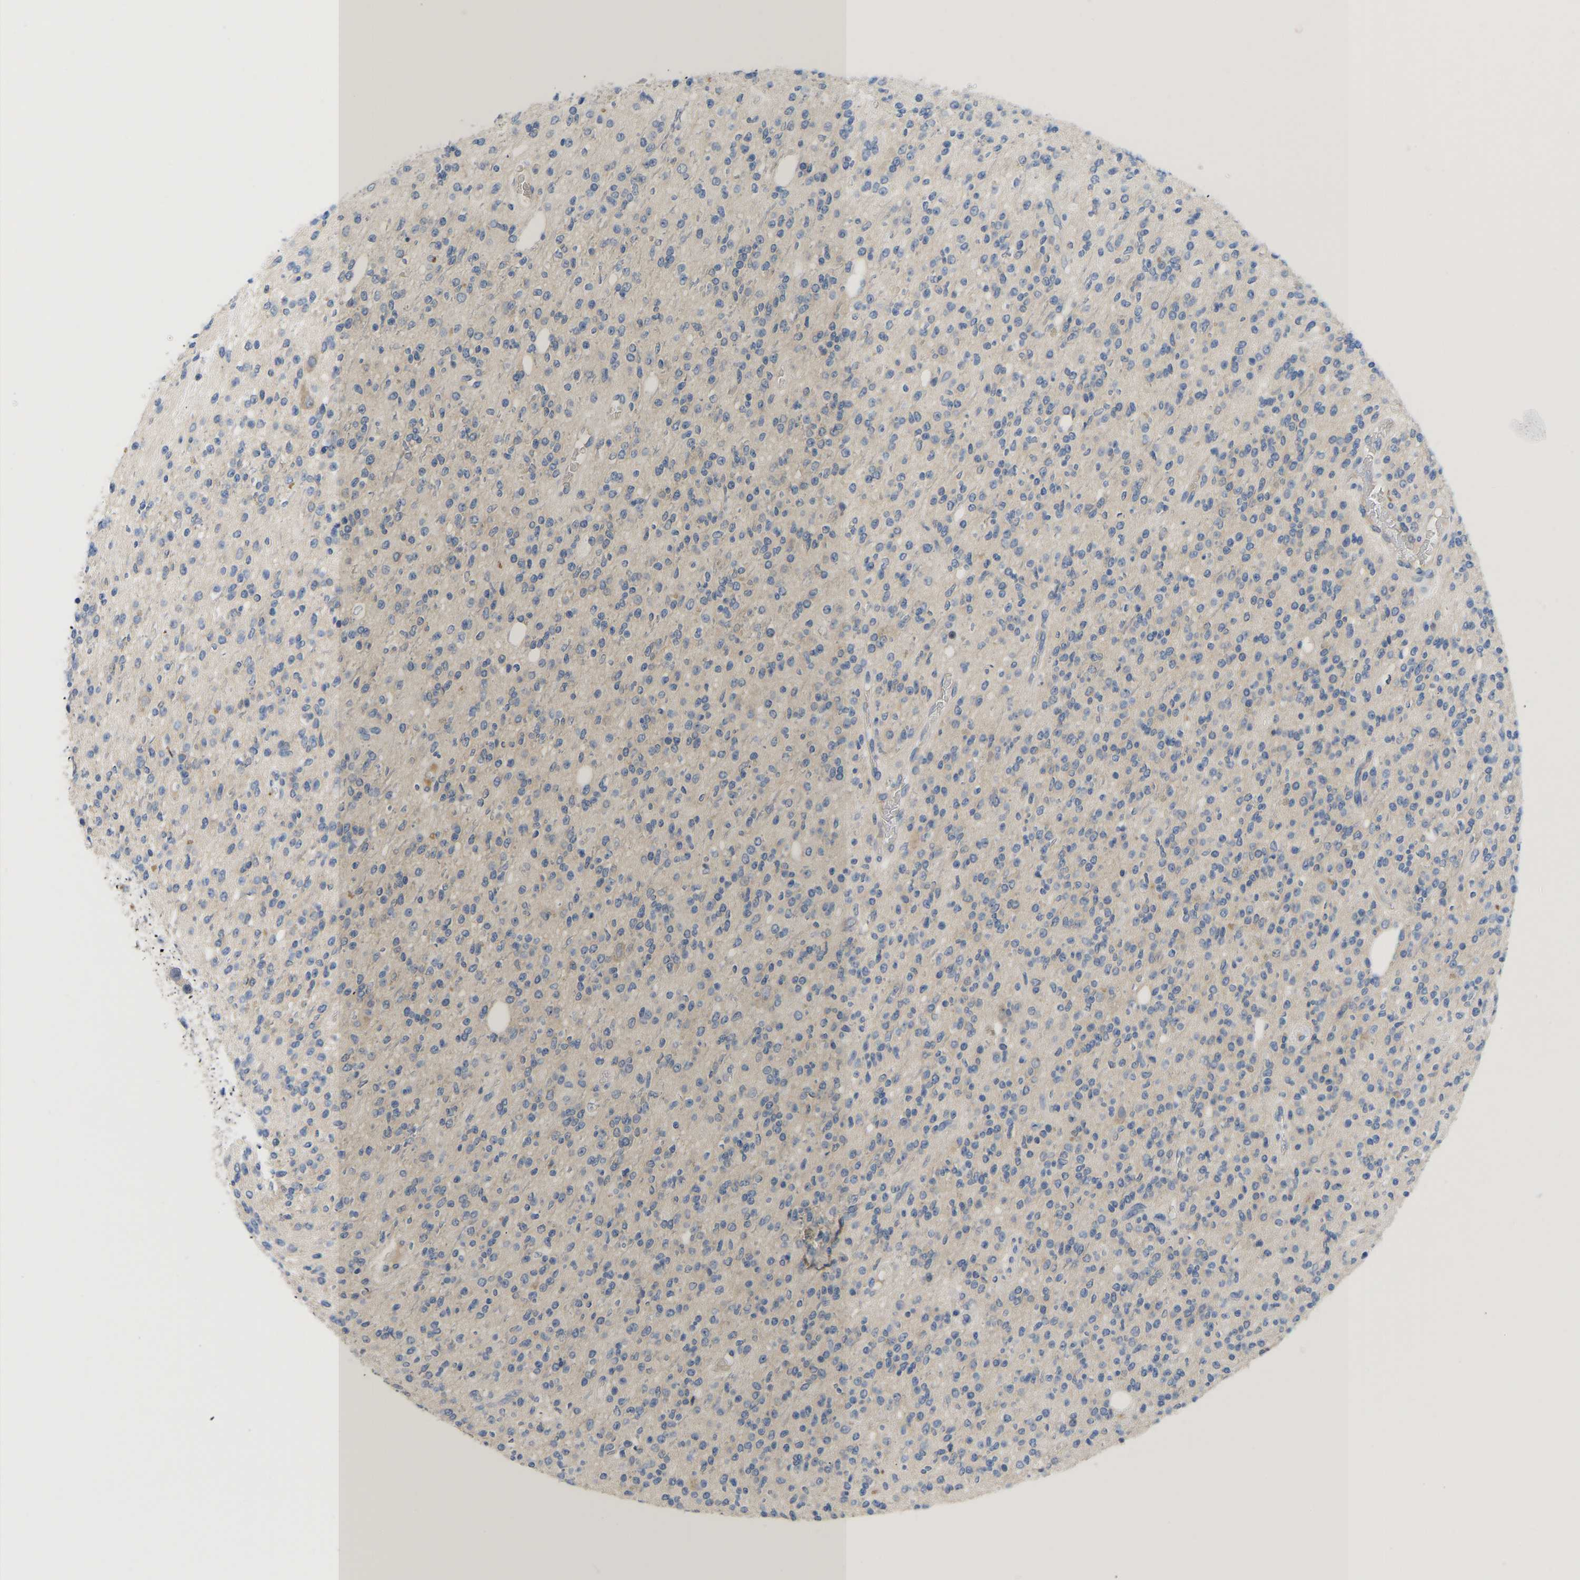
{"staining": {"intensity": "negative", "quantity": "none", "location": "none"}, "tissue": "glioma", "cell_type": "Tumor cells", "image_type": "cancer", "snomed": [{"axis": "morphology", "description": "Glioma, malignant, High grade"}, {"axis": "topography", "description": "Brain"}], "caption": "Tumor cells show no significant expression in glioma.", "gene": "ABCA10", "patient": {"sex": "male", "age": 34}}